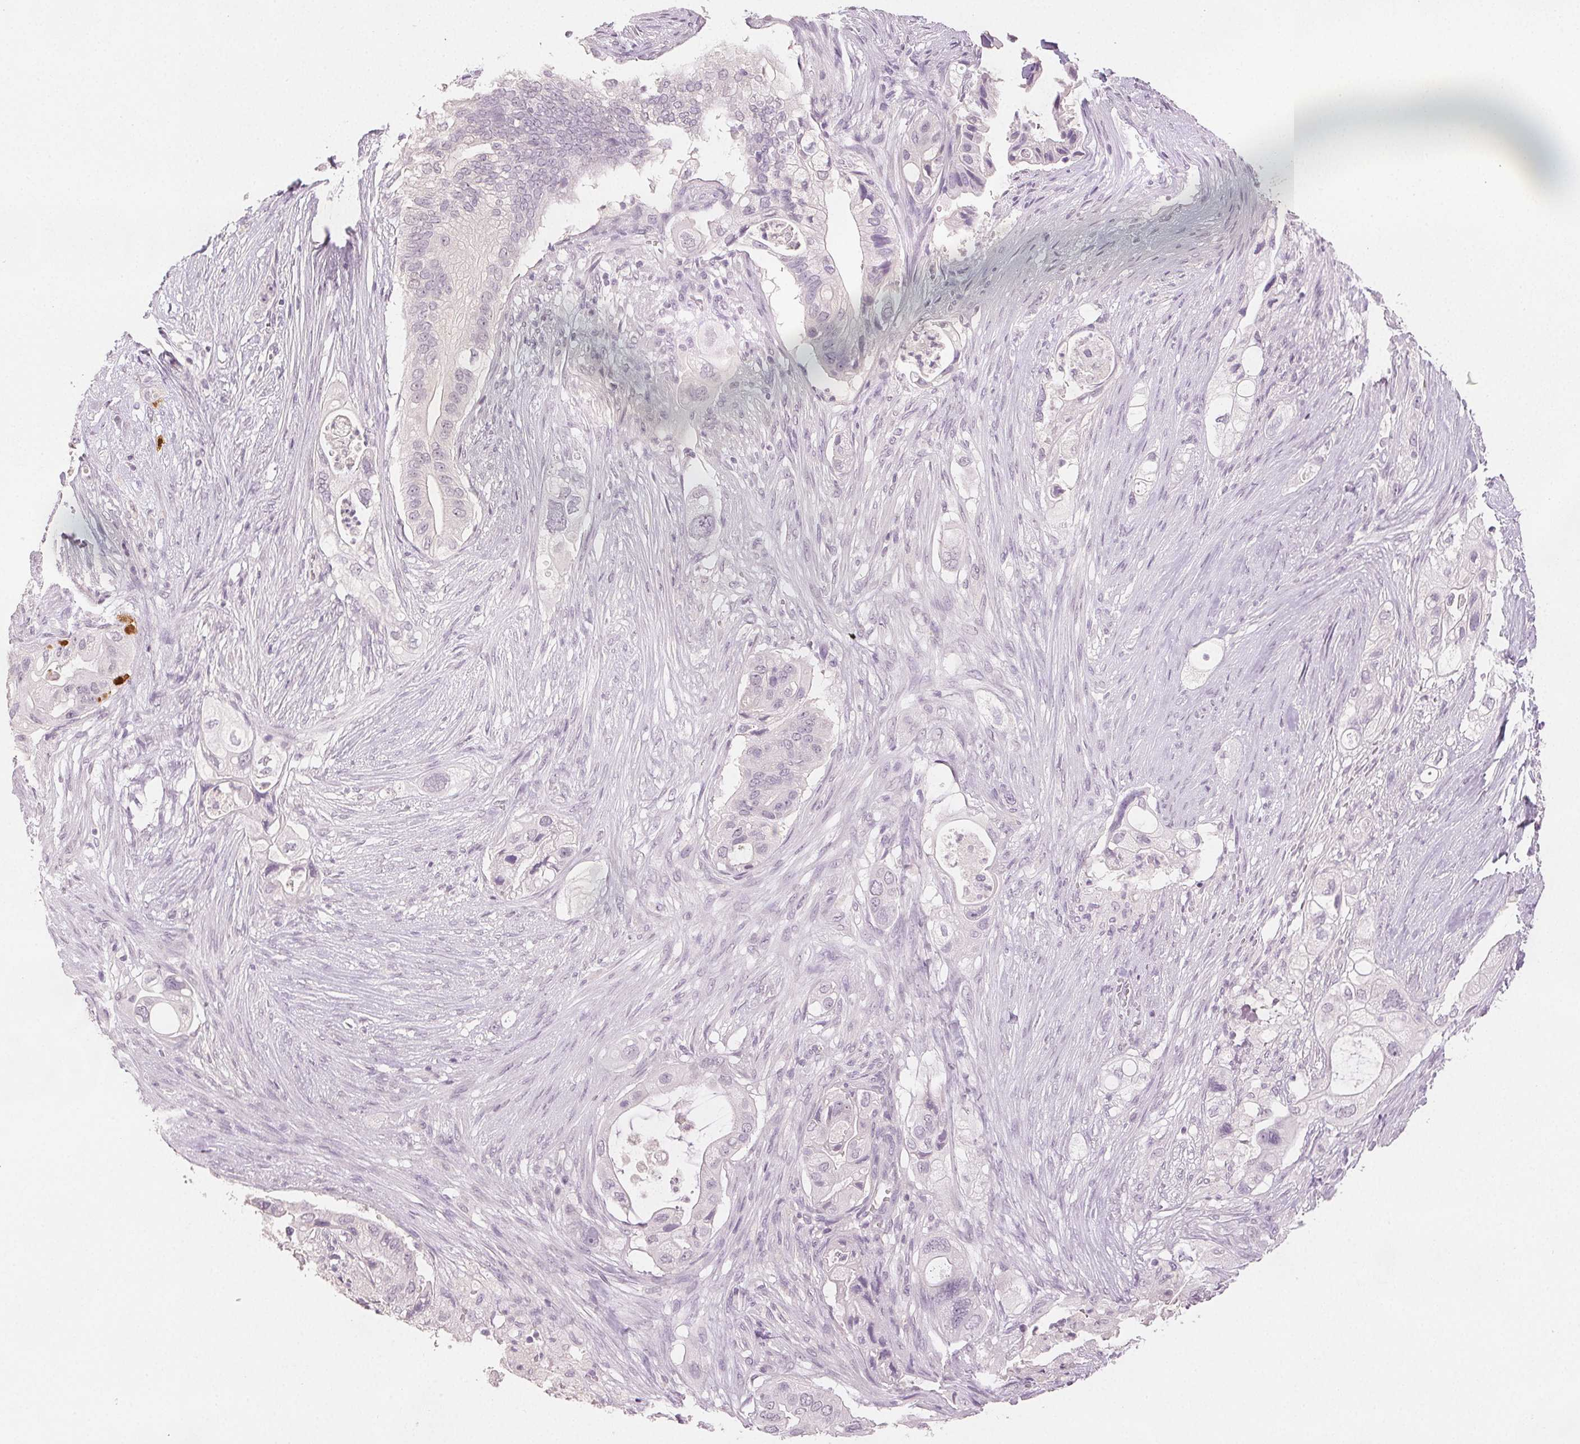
{"staining": {"intensity": "negative", "quantity": "none", "location": "none"}, "tissue": "pancreatic cancer", "cell_type": "Tumor cells", "image_type": "cancer", "snomed": [{"axis": "morphology", "description": "Adenocarcinoma, NOS"}, {"axis": "topography", "description": "Pancreas"}], "caption": "DAB immunohistochemical staining of pancreatic cancer (adenocarcinoma) demonstrates no significant positivity in tumor cells.", "gene": "SCGN", "patient": {"sex": "female", "age": 72}}